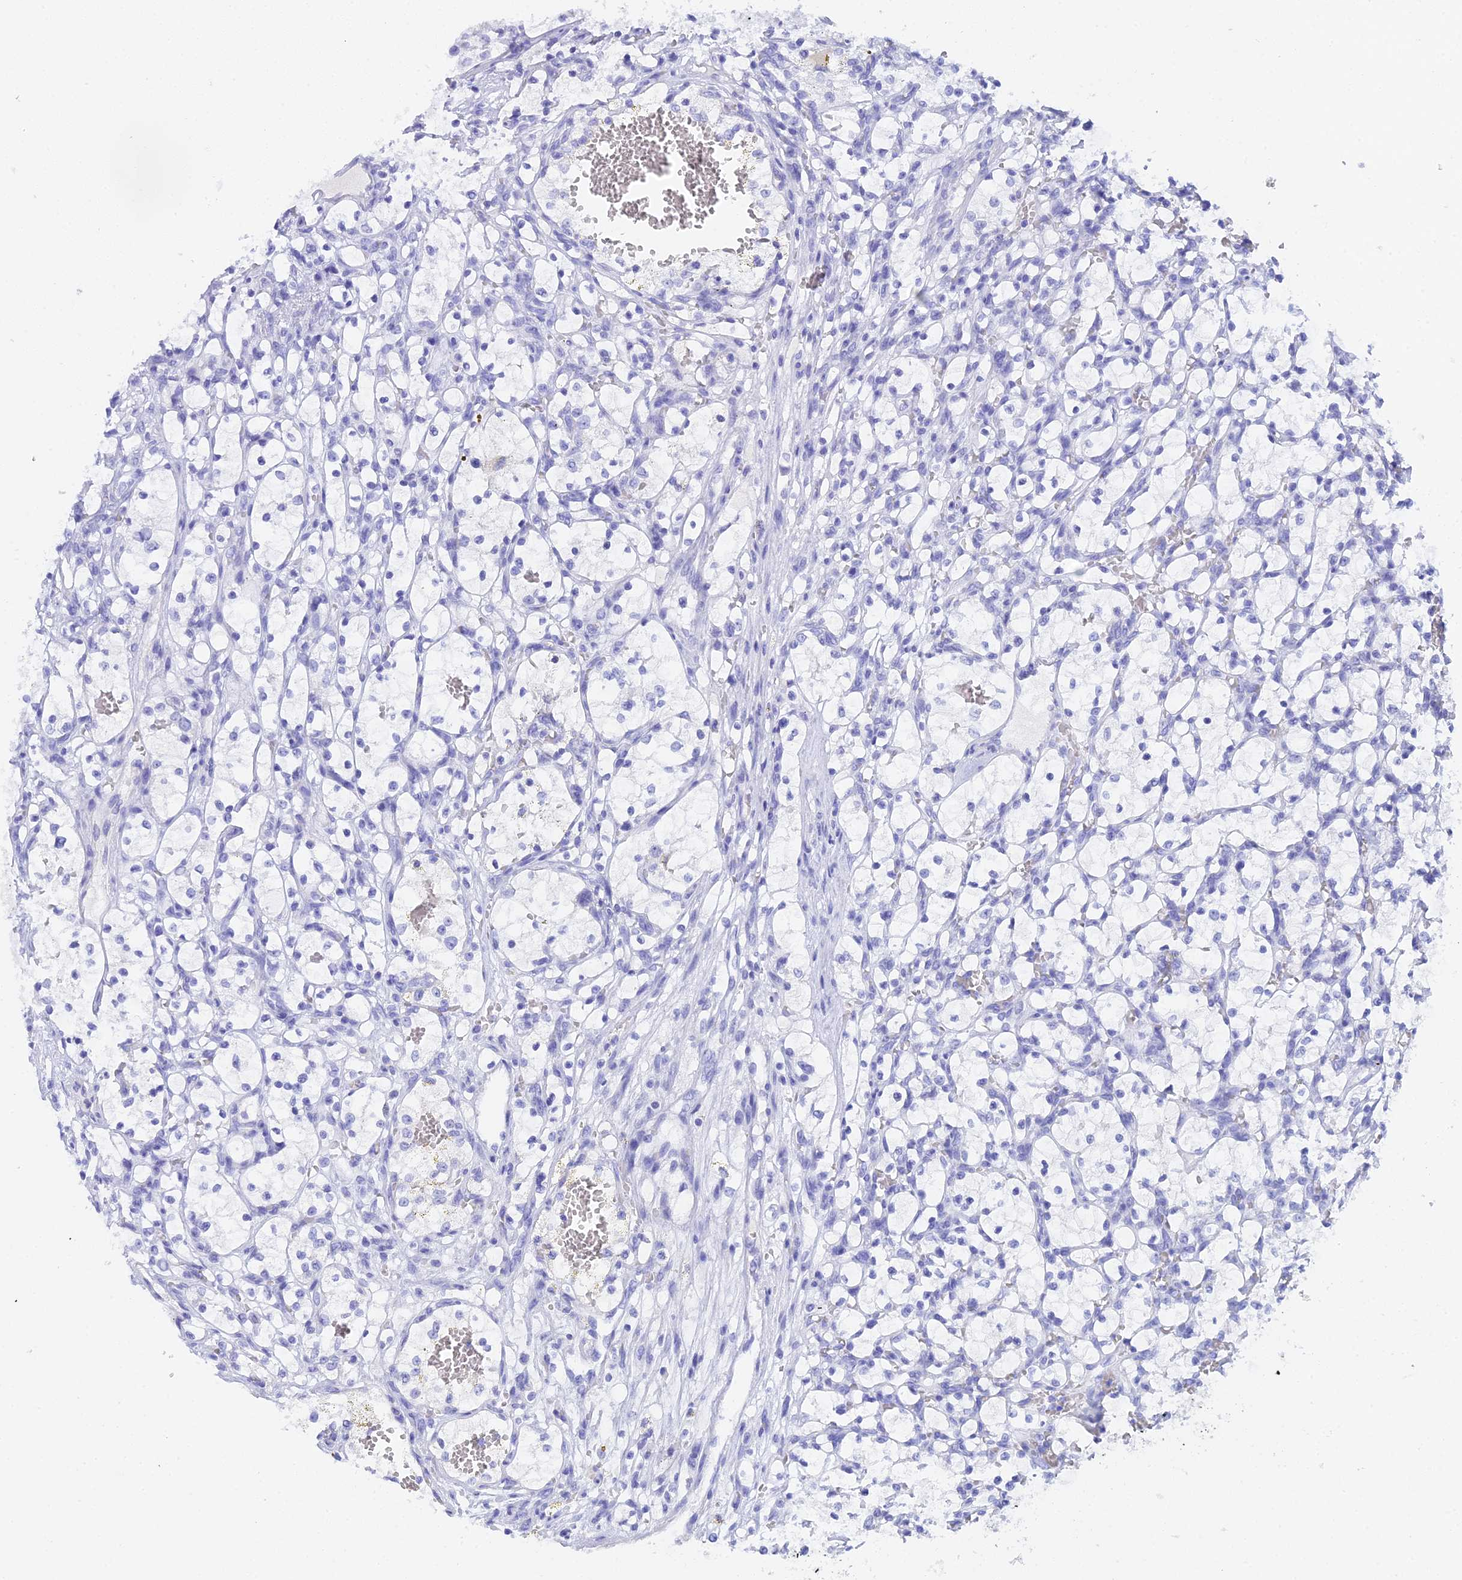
{"staining": {"intensity": "negative", "quantity": "none", "location": "none"}, "tissue": "renal cancer", "cell_type": "Tumor cells", "image_type": "cancer", "snomed": [{"axis": "morphology", "description": "Adenocarcinoma, NOS"}, {"axis": "topography", "description": "Kidney"}], "caption": "Renal adenocarcinoma was stained to show a protein in brown. There is no significant staining in tumor cells. Nuclei are stained in blue.", "gene": "REG1A", "patient": {"sex": "female", "age": 69}}